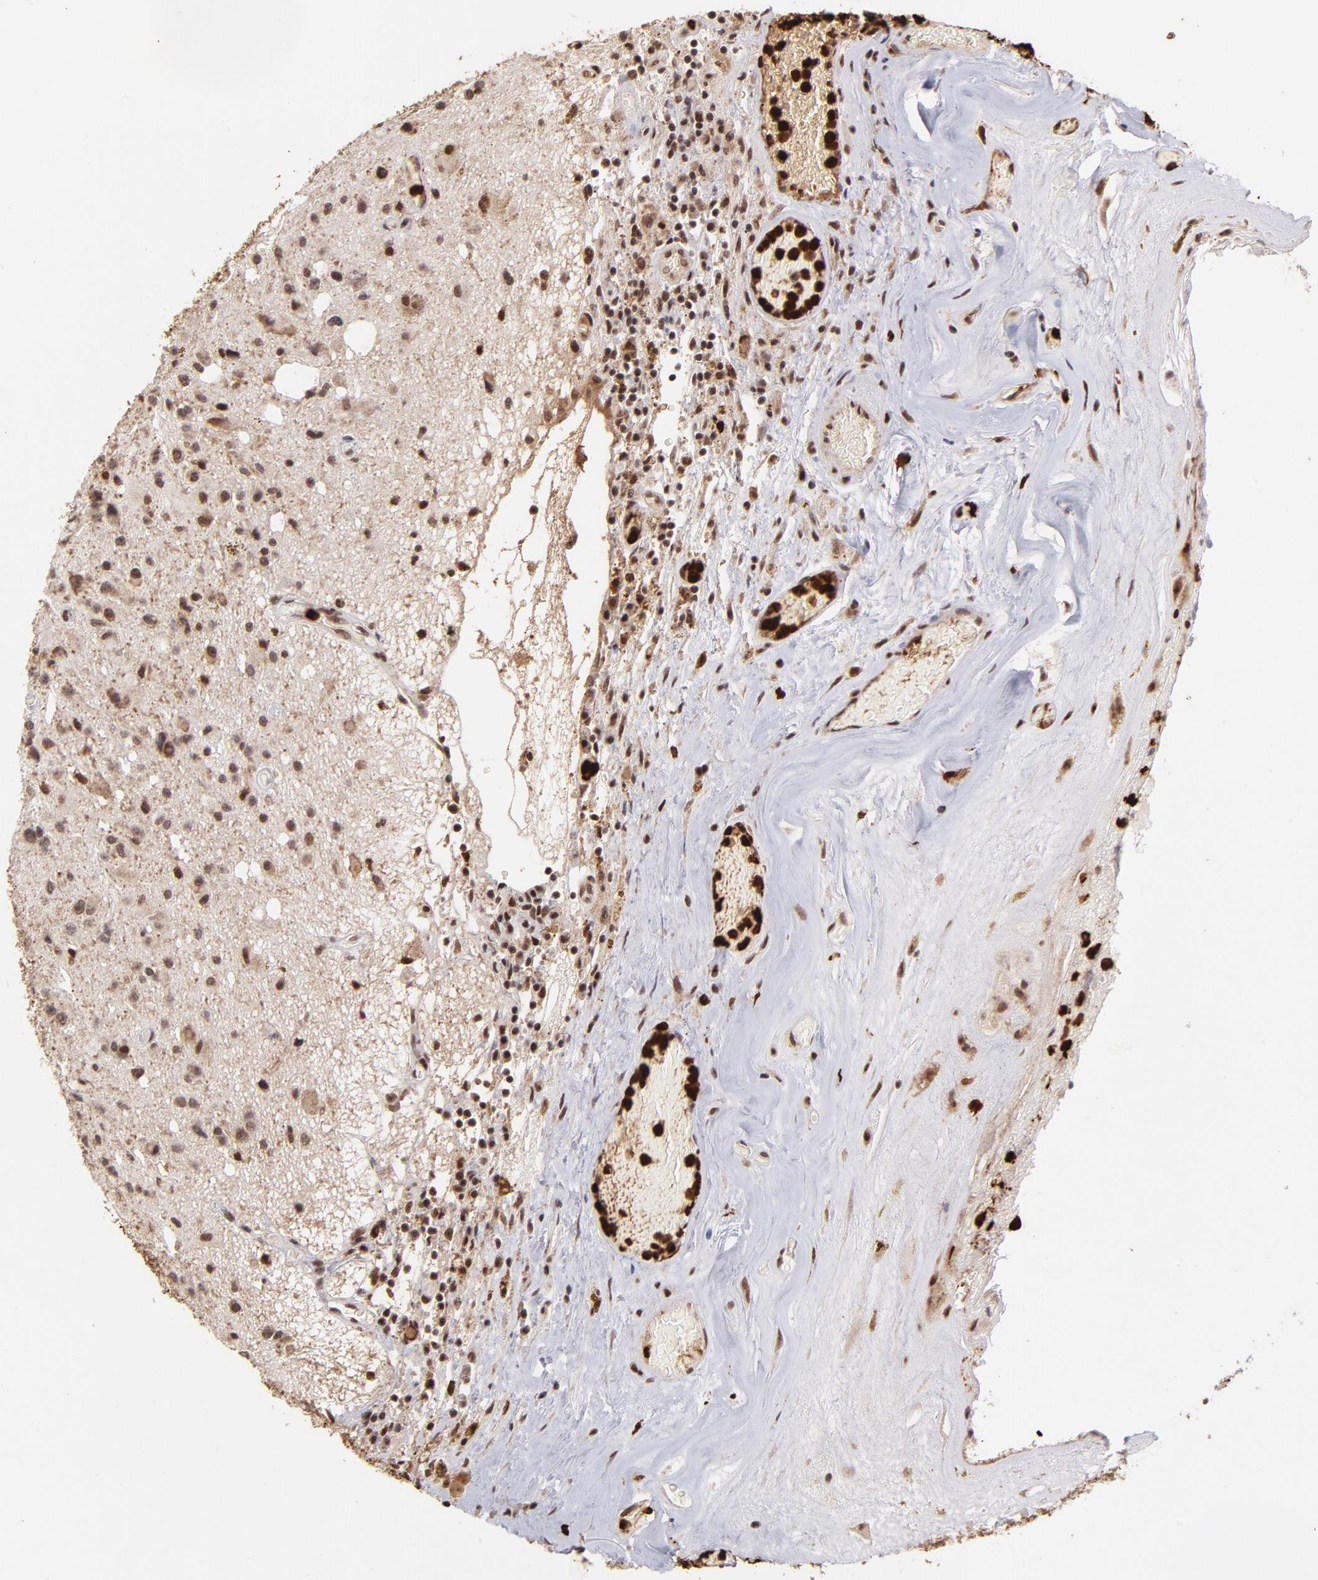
{"staining": {"intensity": "moderate", "quantity": ">75%", "location": "nuclear"}, "tissue": "glioma", "cell_type": "Tumor cells", "image_type": "cancer", "snomed": [{"axis": "morphology", "description": "Glioma, malignant, Low grade"}, {"axis": "topography", "description": "Brain"}], "caption": "This micrograph reveals IHC staining of malignant glioma (low-grade), with medium moderate nuclear expression in approximately >75% of tumor cells.", "gene": "ZFX", "patient": {"sex": "male", "age": 58}}